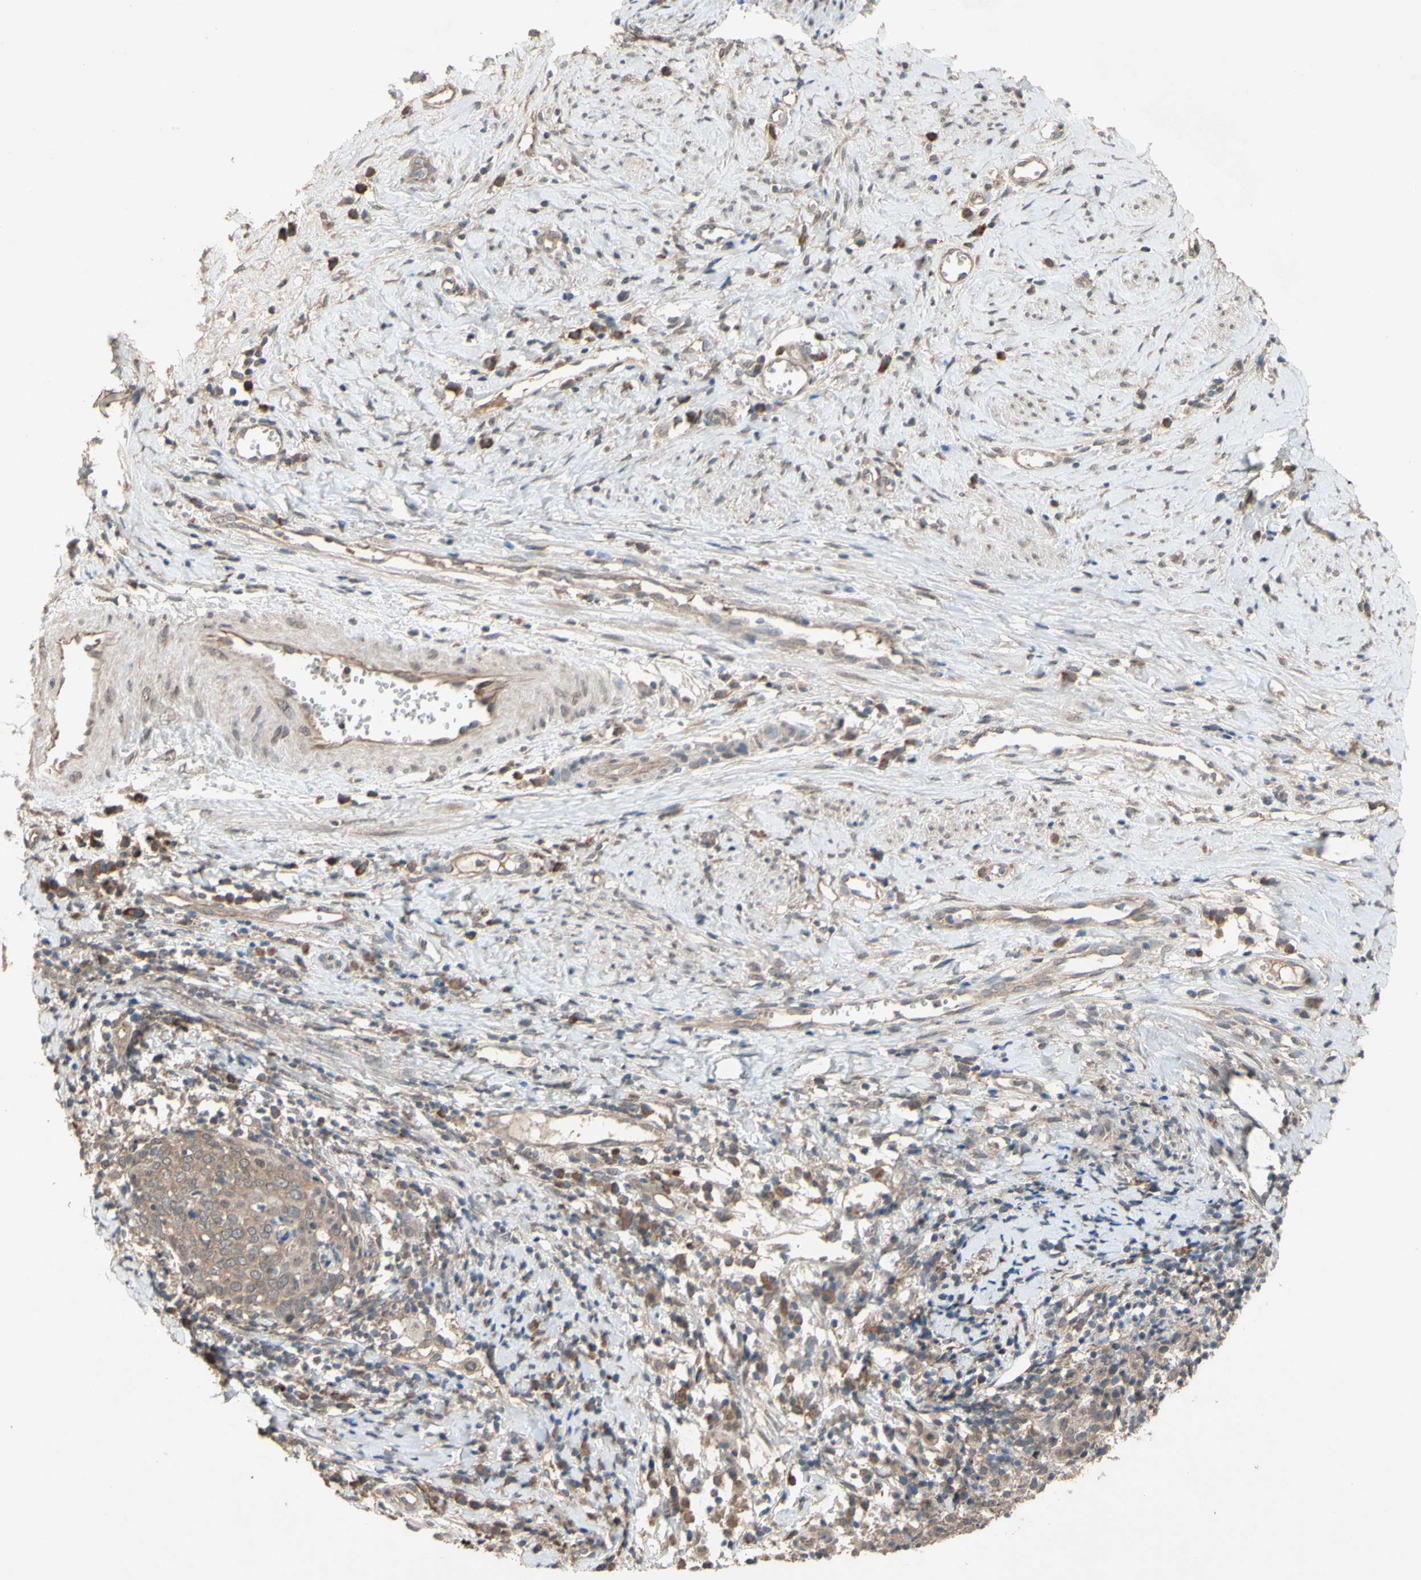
{"staining": {"intensity": "weak", "quantity": ">75%", "location": "cytoplasmic/membranous"}, "tissue": "cervical cancer", "cell_type": "Tumor cells", "image_type": "cancer", "snomed": [{"axis": "morphology", "description": "Squamous cell carcinoma, NOS"}, {"axis": "topography", "description": "Cervix"}], "caption": "Immunohistochemical staining of cervical squamous cell carcinoma exhibits low levels of weak cytoplasmic/membranous positivity in about >75% of tumor cells.", "gene": "CD164", "patient": {"sex": "female", "age": 40}}